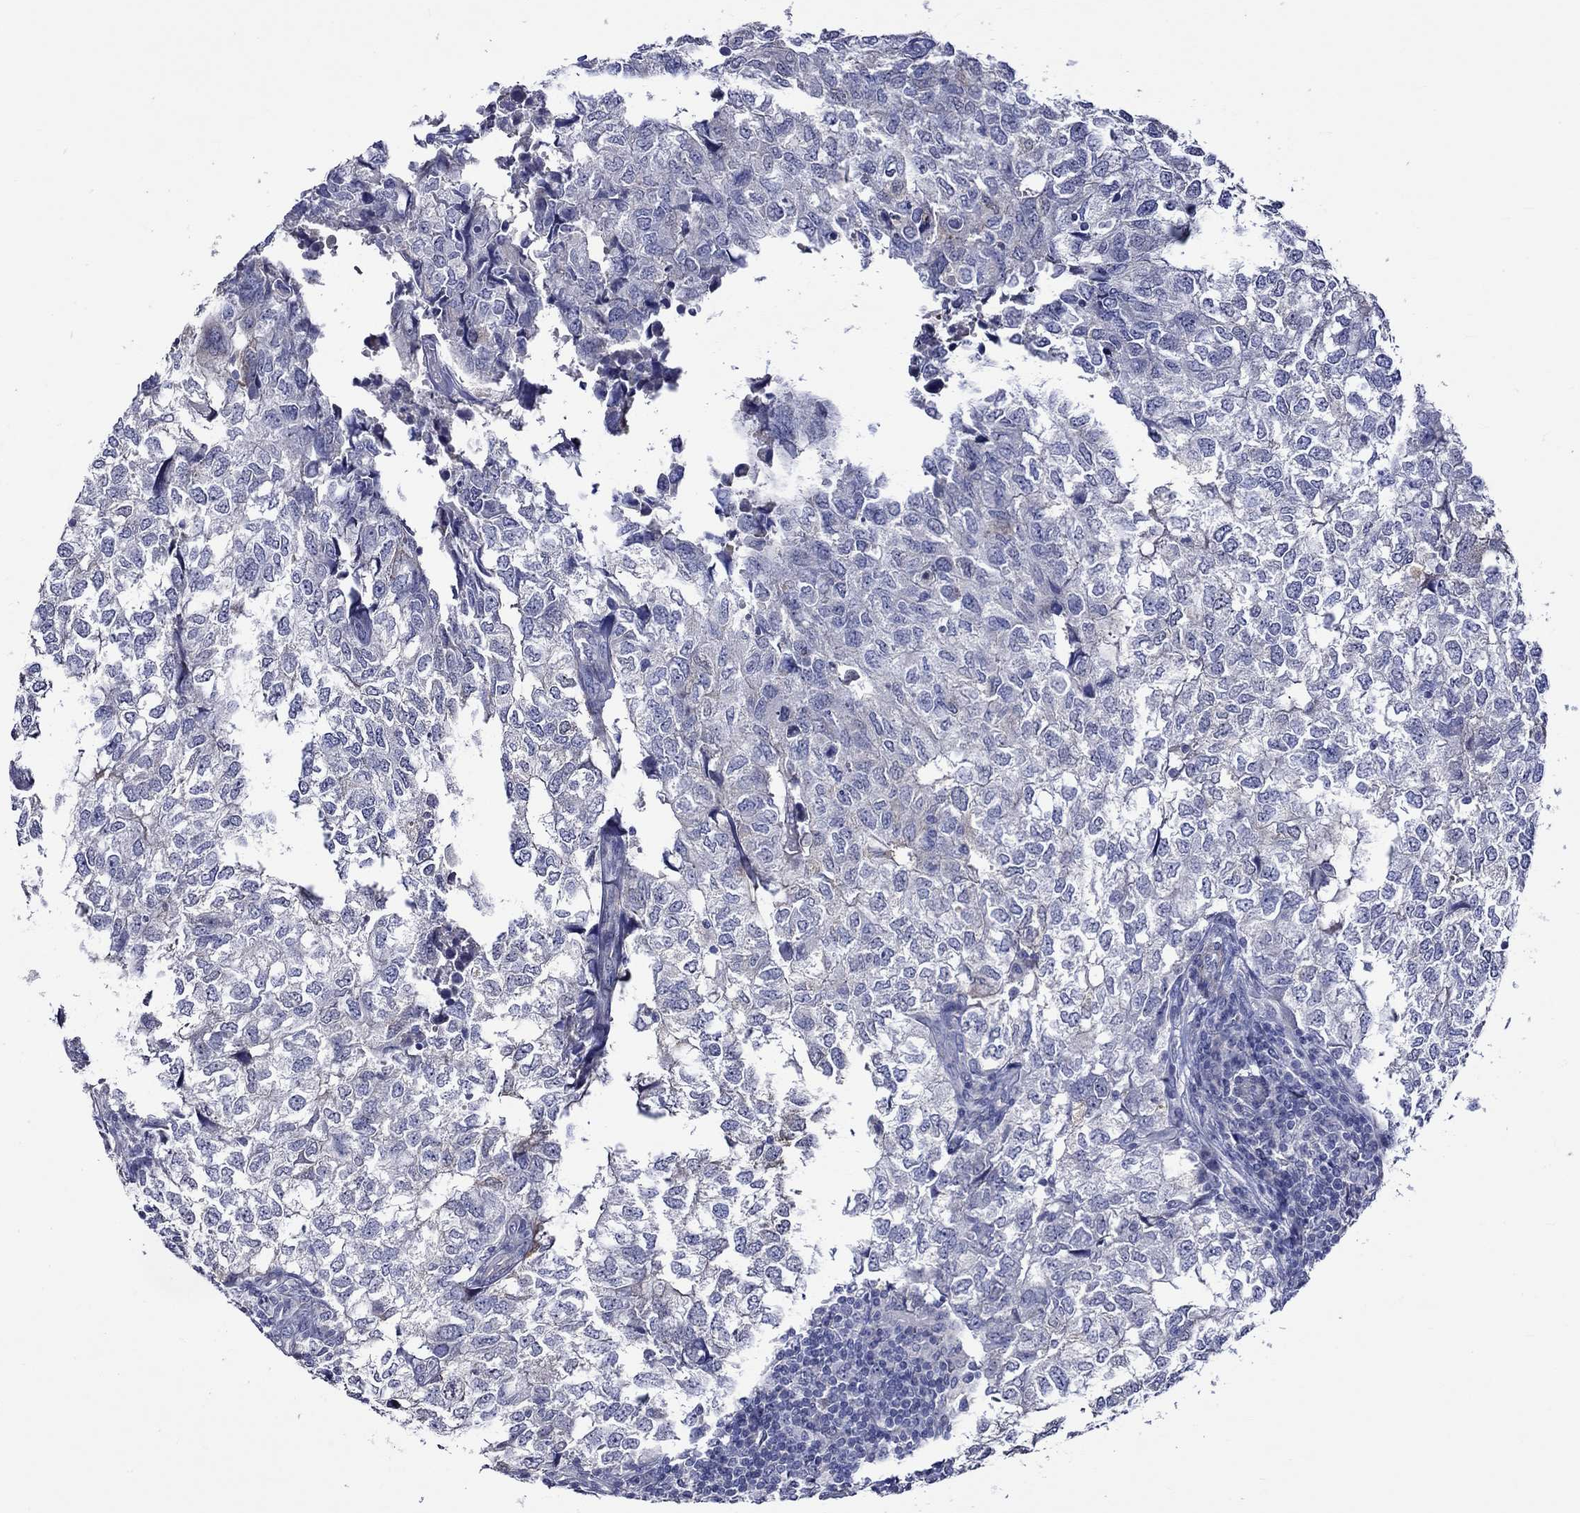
{"staining": {"intensity": "negative", "quantity": "none", "location": "none"}, "tissue": "breast cancer", "cell_type": "Tumor cells", "image_type": "cancer", "snomed": [{"axis": "morphology", "description": "Duct carcinoma"}, {"axis": "topography", "description": "Breast"}], "caption": "Immunohistochemistry of human breast cancer reveals no positivity in tumor cells.", "gene": "CRYAB", "patient": {"sex": "female", "age": 30}}